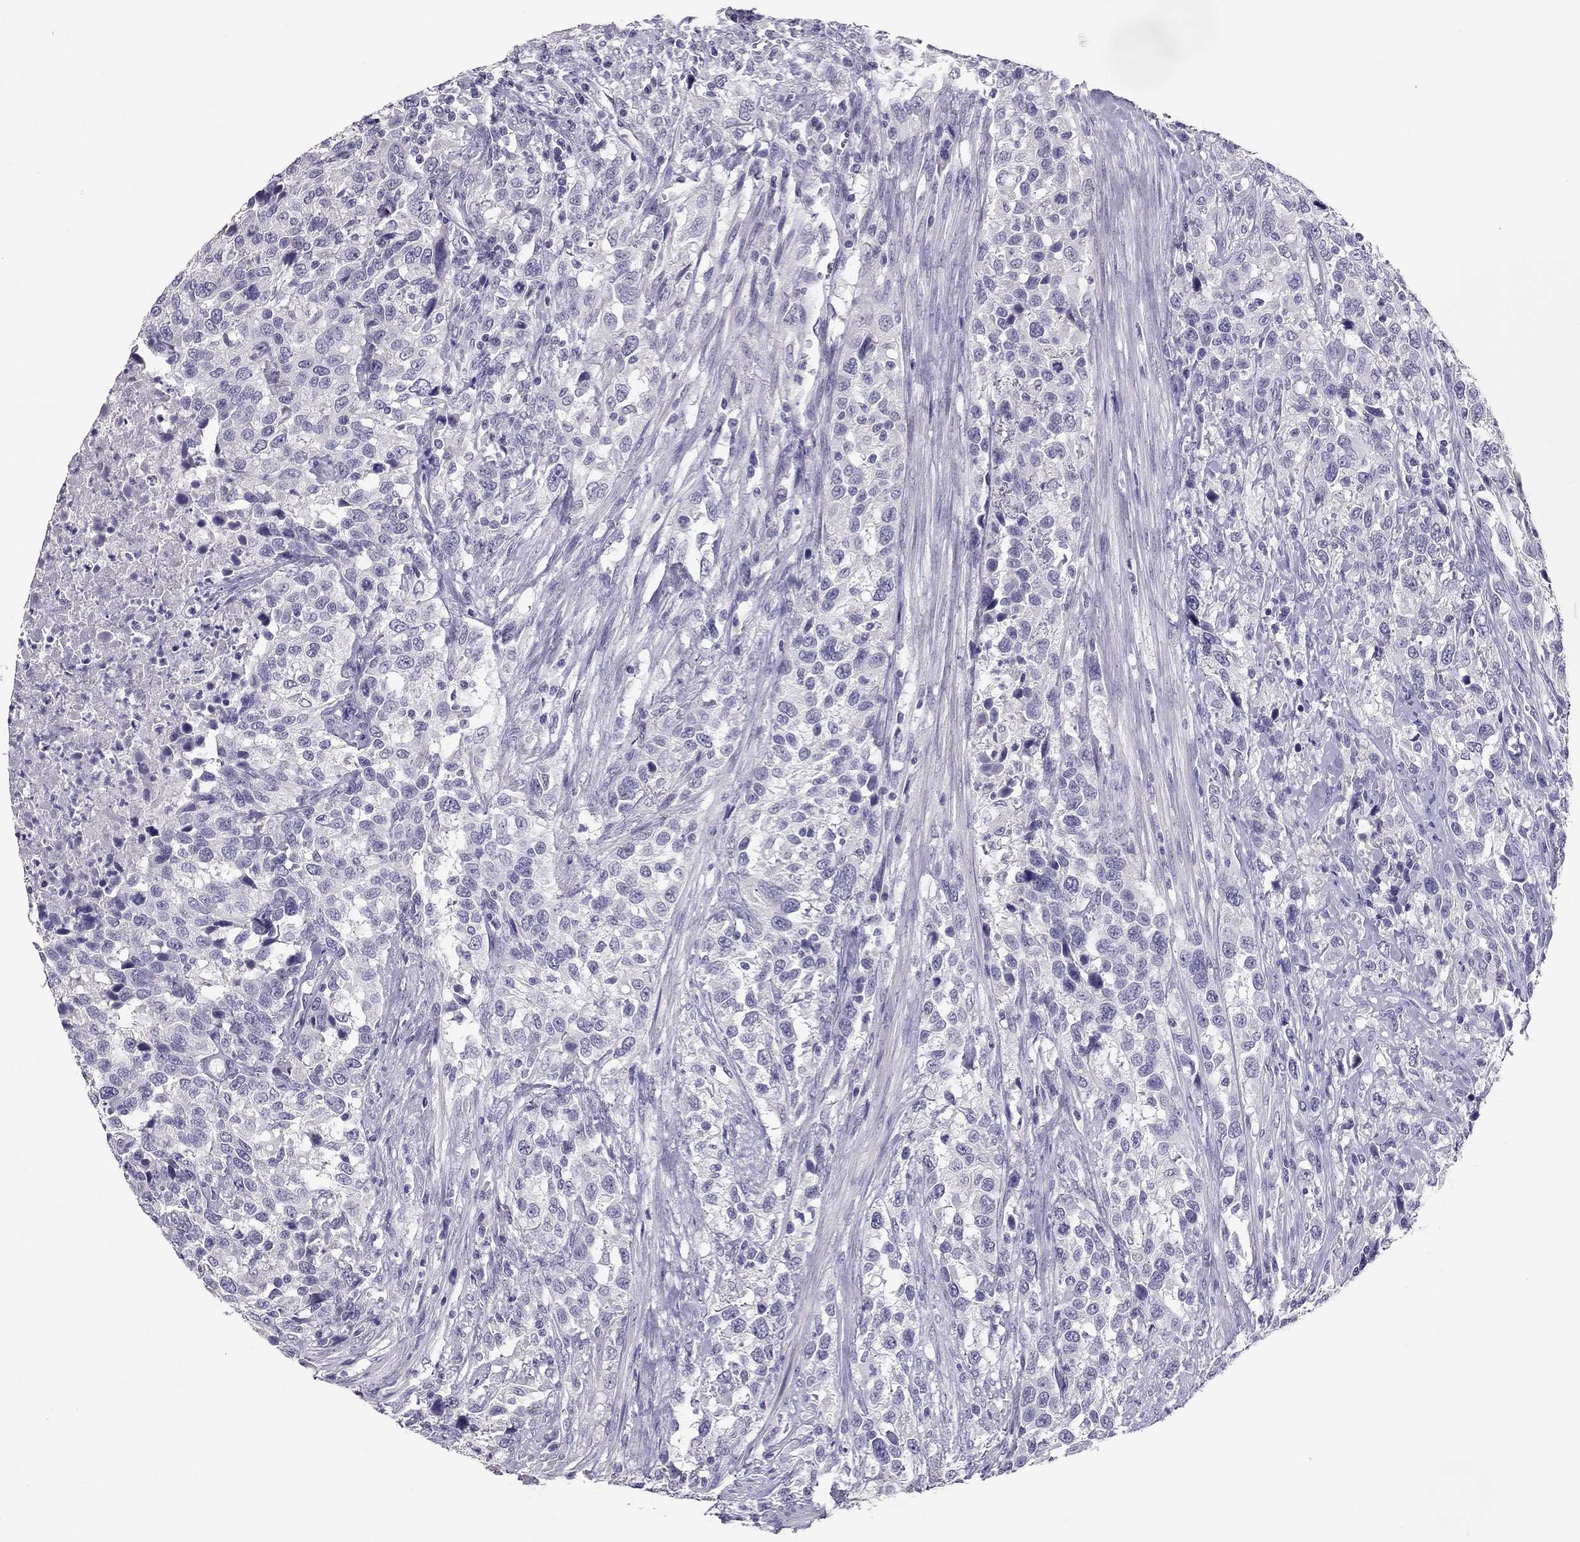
{"staining": {"intensity": "negative", "quantity": "none", "location": "none"}, "tissue": "urothelial cancer", "cell_type": "Tumor cells", "image_type": "cancer", "snomed": [{"axis": "morphology", "description": "Urothelial carcinoma, NOS"}, {"axis": "morphology", "description": "Urothelial carcinoma, High grade"}, {"axis": "topography", "description": "Urinary bladder"}], "caption": "High power microscopy histopathology image of an immunohistochemistry (IHC) micrograph of transitional cell carcinoma, revealing no significant expression in tumor cells.", "gene": "RHO", "patient": {"sex": "female", "age": 64}}